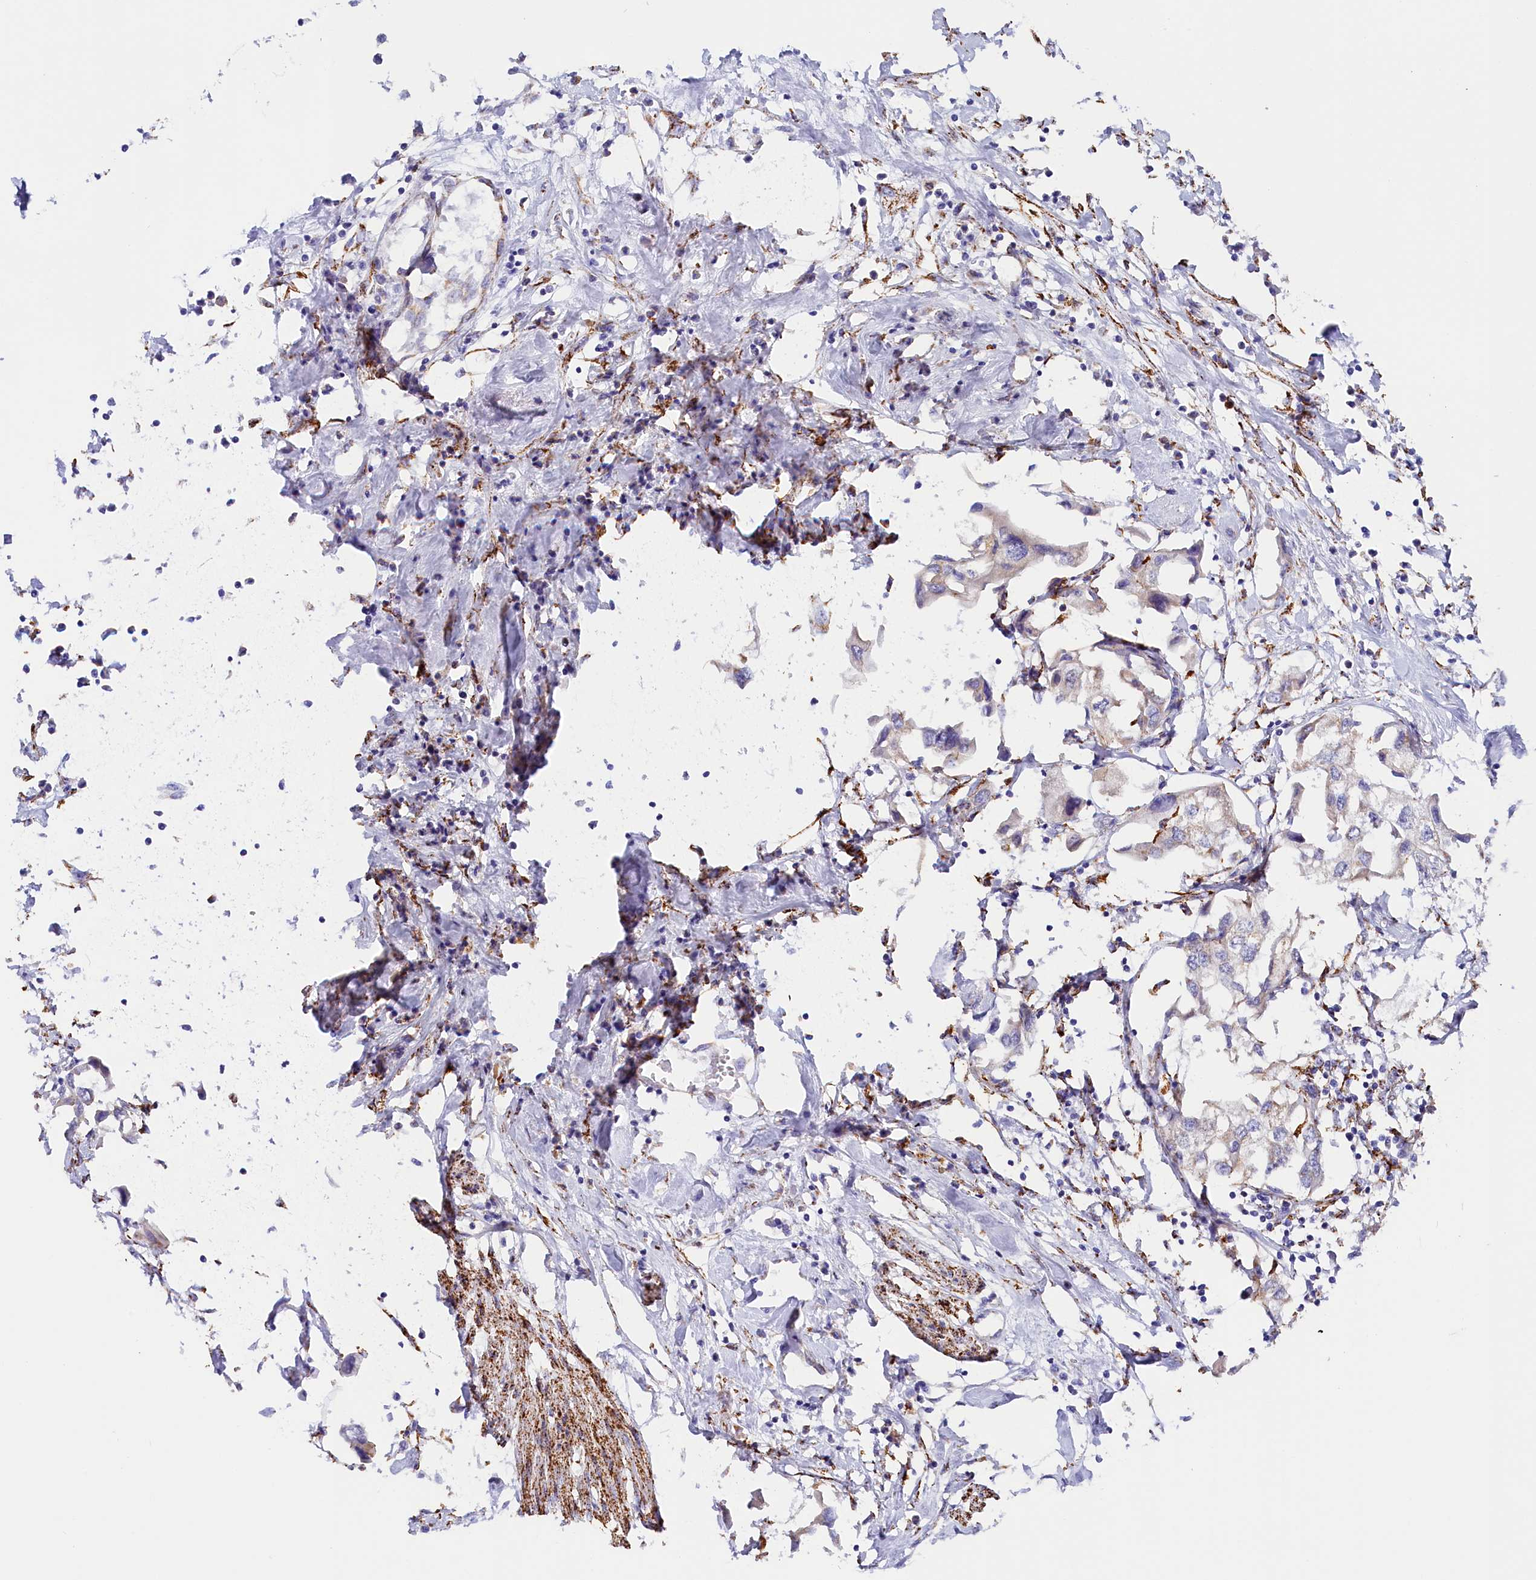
{"staining": {"intensity": "negative", "quantity": "none", "location": "none"}, "tissue": "urothelial cancer", "cell_type": "Tumor cells", "image_type": "cancer", "snomed": [{"axis": "morphology", "description": "Urothelial carcinoma, High grade"}, {"axis": "topography", "description": "Urinary bladder"}], "caption": "A high-resolution micrograph shows immunohistochemistry staining of urothelial carcinoma (high-grade), which reveals no significant positivity in tumor cells. The staining is performed using DAB brown chromogen with nuclei counter-stained in using hematoxylin.", "gene": "AKTIP", "patient": {"sex": "male", "age": 64}}